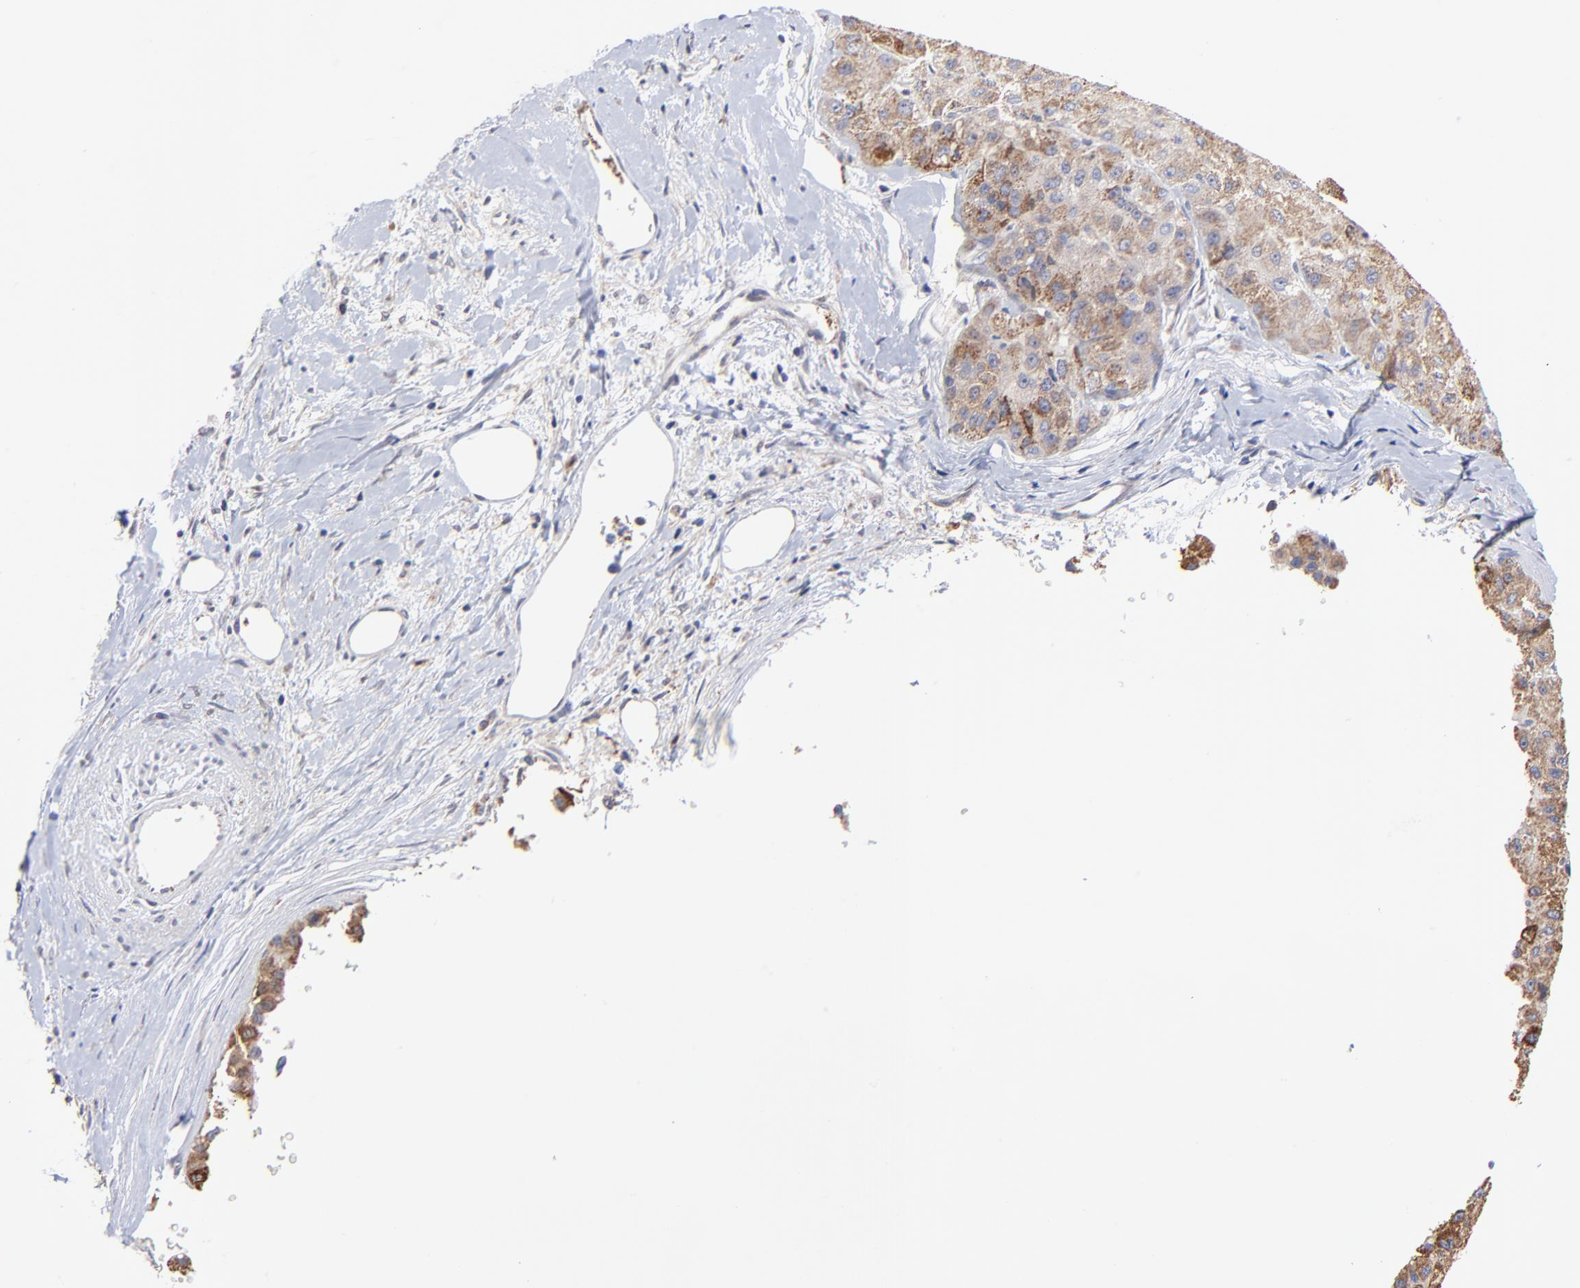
{"staining": {"intensity": "moderate", "quantity": ">75%", "location": "cytoplasmic/membranous"}, "tissue": "liver cancer", "cell_type": "Tumor cells", "image_type": "cancer", "snomed": [{"axis": "morphology", "description": "Carcinoma, Hepatocellular, NOS"}, {"axis": "topography", "description": "Liver"}], "caption": "IHC of liver hepatocellular carcinoma reveals medium levels of moderate cytoplasmic/membranous staining in about >75% of tumor cells.", "gene": "FBXL12", "patient": {"sex": "male", "age": 80}}